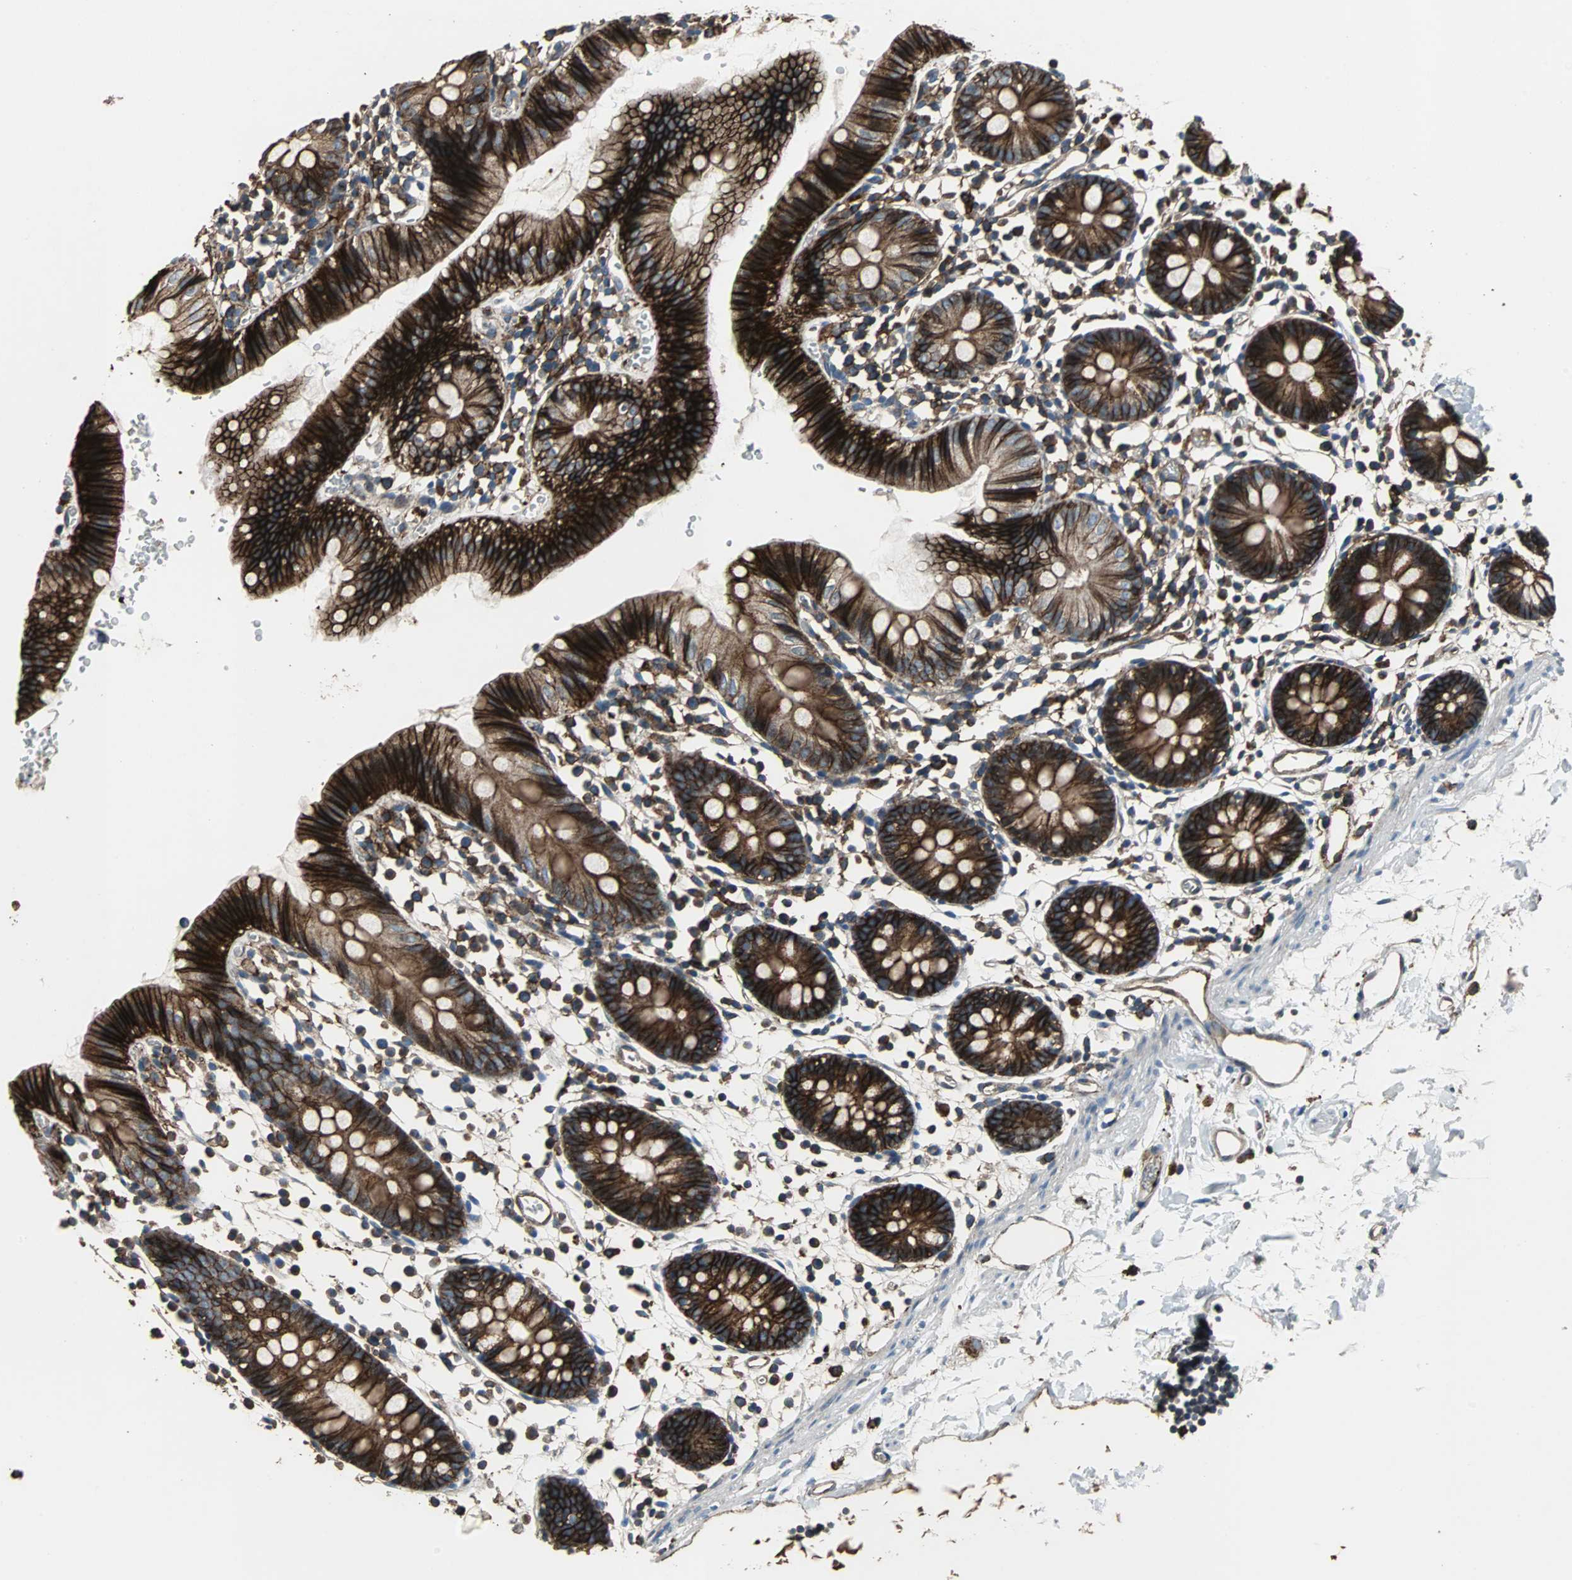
{"staining": {"intensity": "moderate", "quantity": ">75%", "location": "cytoplasmic/membranous"}, "tissue": "colon", "cell_type": "Endothelial cells", "image_type": "normal", "snomed": [{"axis": "morphology", "description": "Normal tissue, NOS"}, {"axis": "topography", "description": "Colon"}], "caption": "A histopathology image of colon stained for a protein displays moderate cytoplasmic/membranous brown staining in endothelial cells.", "gene": "F11R", "patient": {"sex": "male", "age": 14}}